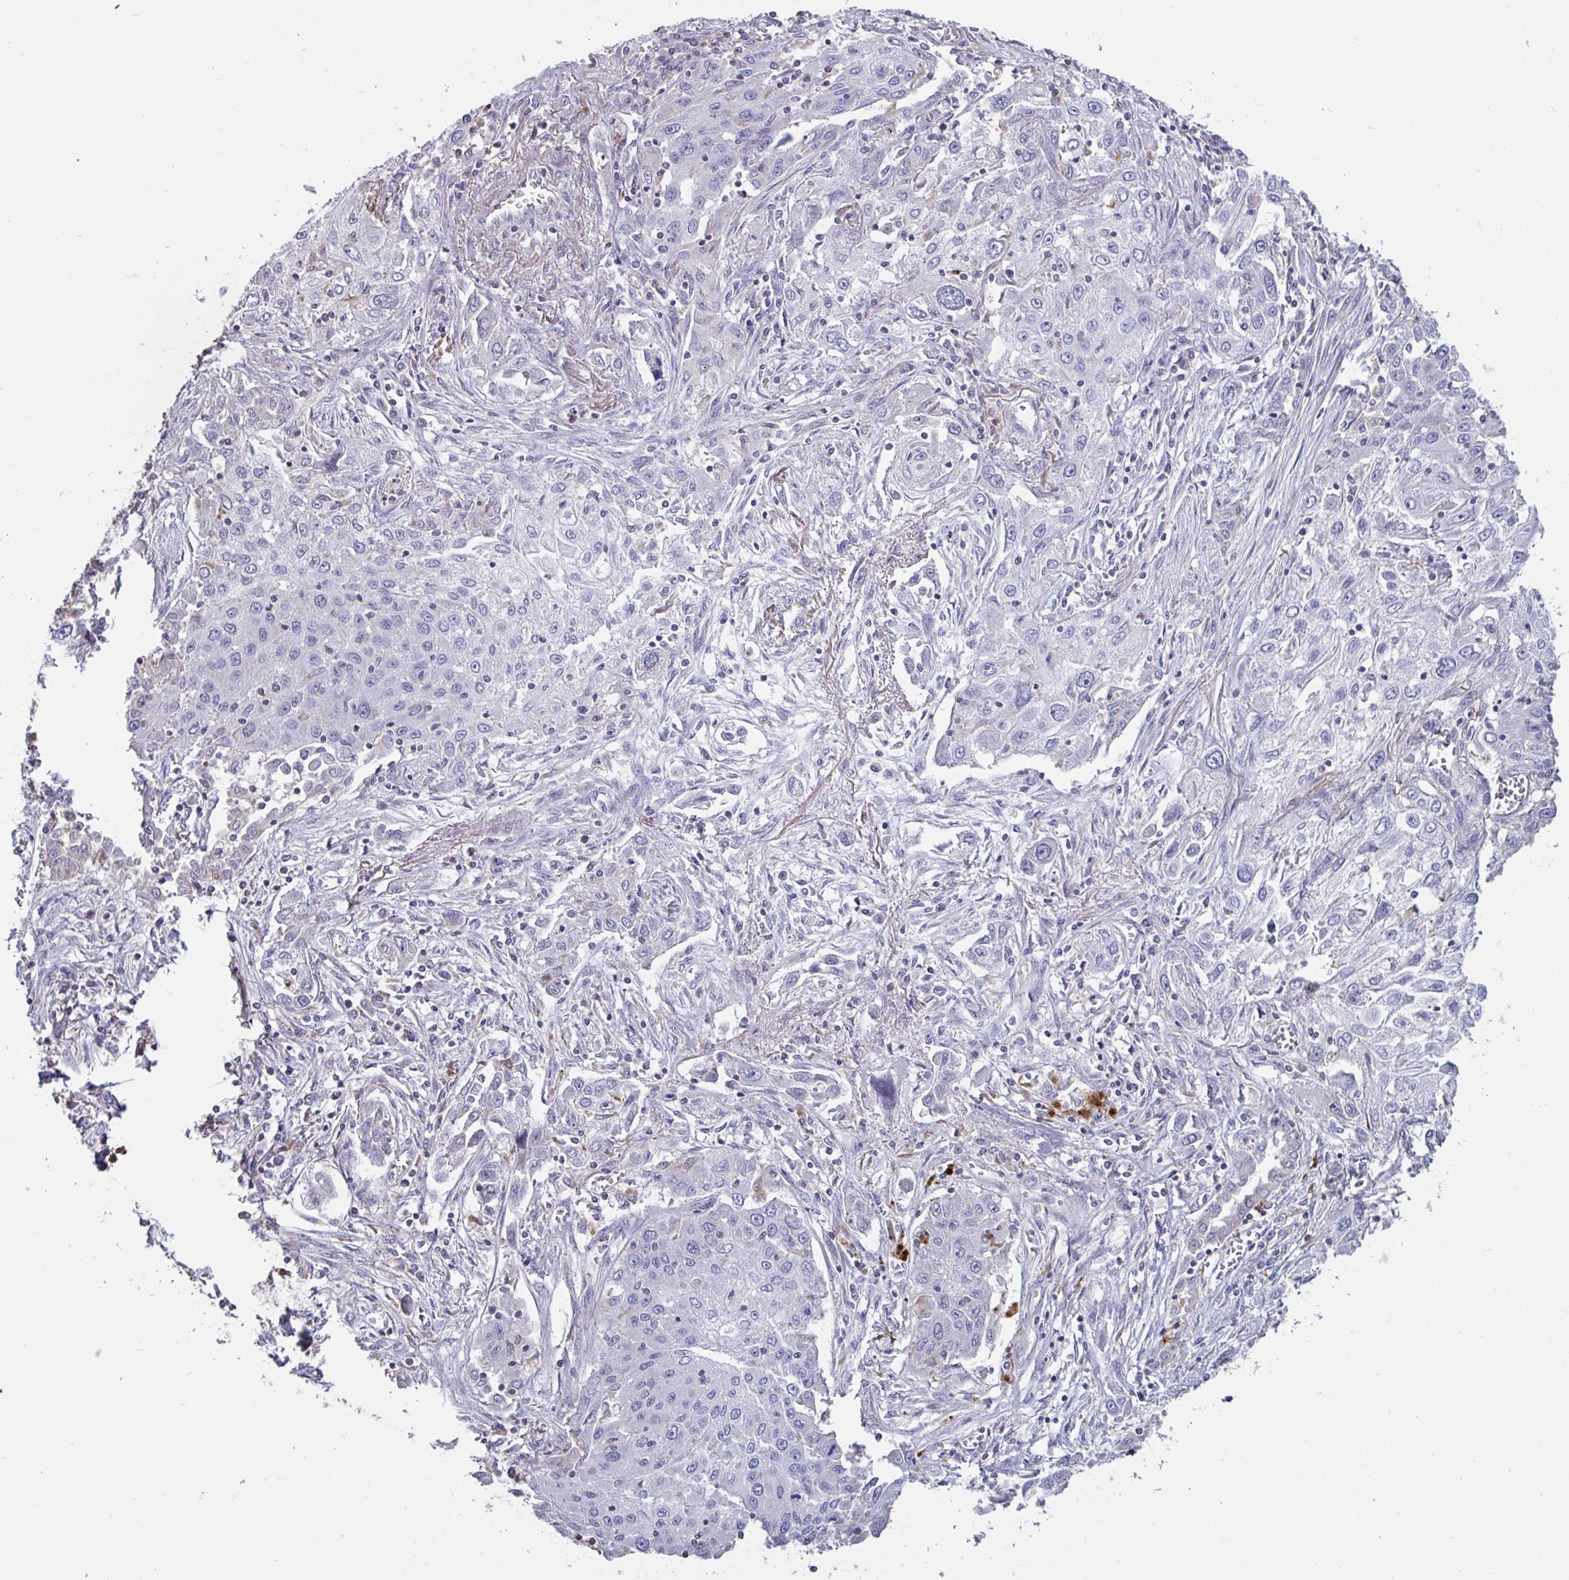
{"staining": {"intensity": "negative", "quantity": "none", "location": "none"}, "tissue": "lung cancer", "cell_type": "Tumor cells", "image_type": "cancer", "snomed": [{"axis": "morphology", "description": "Squamous cell carcinoma, NOS"}, {"axis": "topography", "description": "Lung"}], "caption": "IHC of squamous cell carcinoma (lung) reveals no staining in tumor cells. The staining is performed using DAB (3,3'-diaminobenzidine) brown chromogen with nuclei counter-stained in using hematoxylin.", "gene": "DDX39A", "patient": {"sex": "female", "age": 69}}